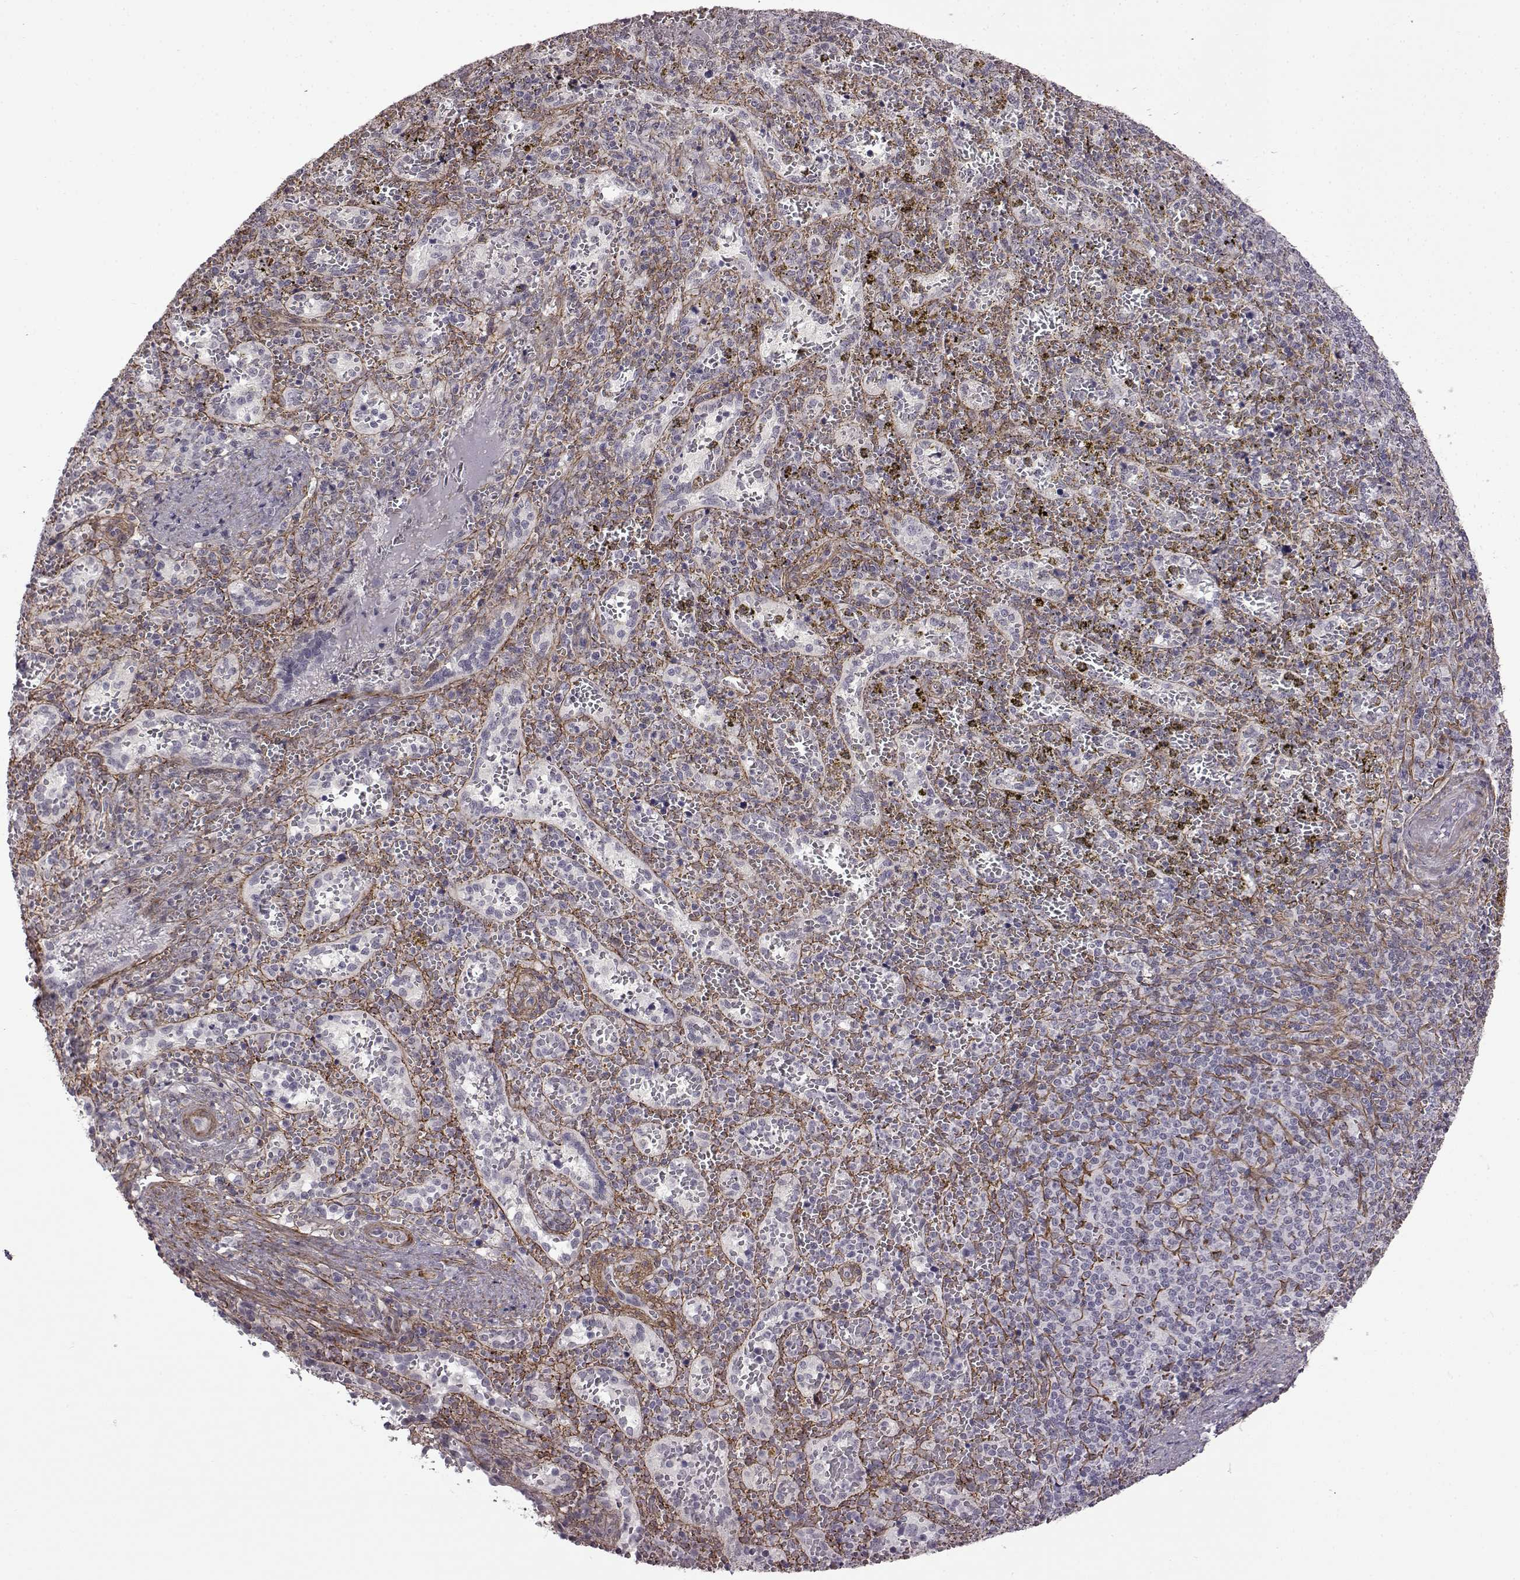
{"staining": {"intensity": "negative", "quantity": "none", "location": "none"}, "tissue": "spleen", "cell_type": "Cells in red pulp", "image_type": "normal", "snomed": [{"axis": "morphology", "description": "Normal tissue, NOS"}, {"axis": "topography", "description": "Spleen"}], "caption": "Immunohistochemistry (IHC) image of benign human spleen stained for a protein (brown), which reveals no expression in cells in red pulp.", "gene": "SYNPO2", "patient": {"sex": "female", "age": 50}}